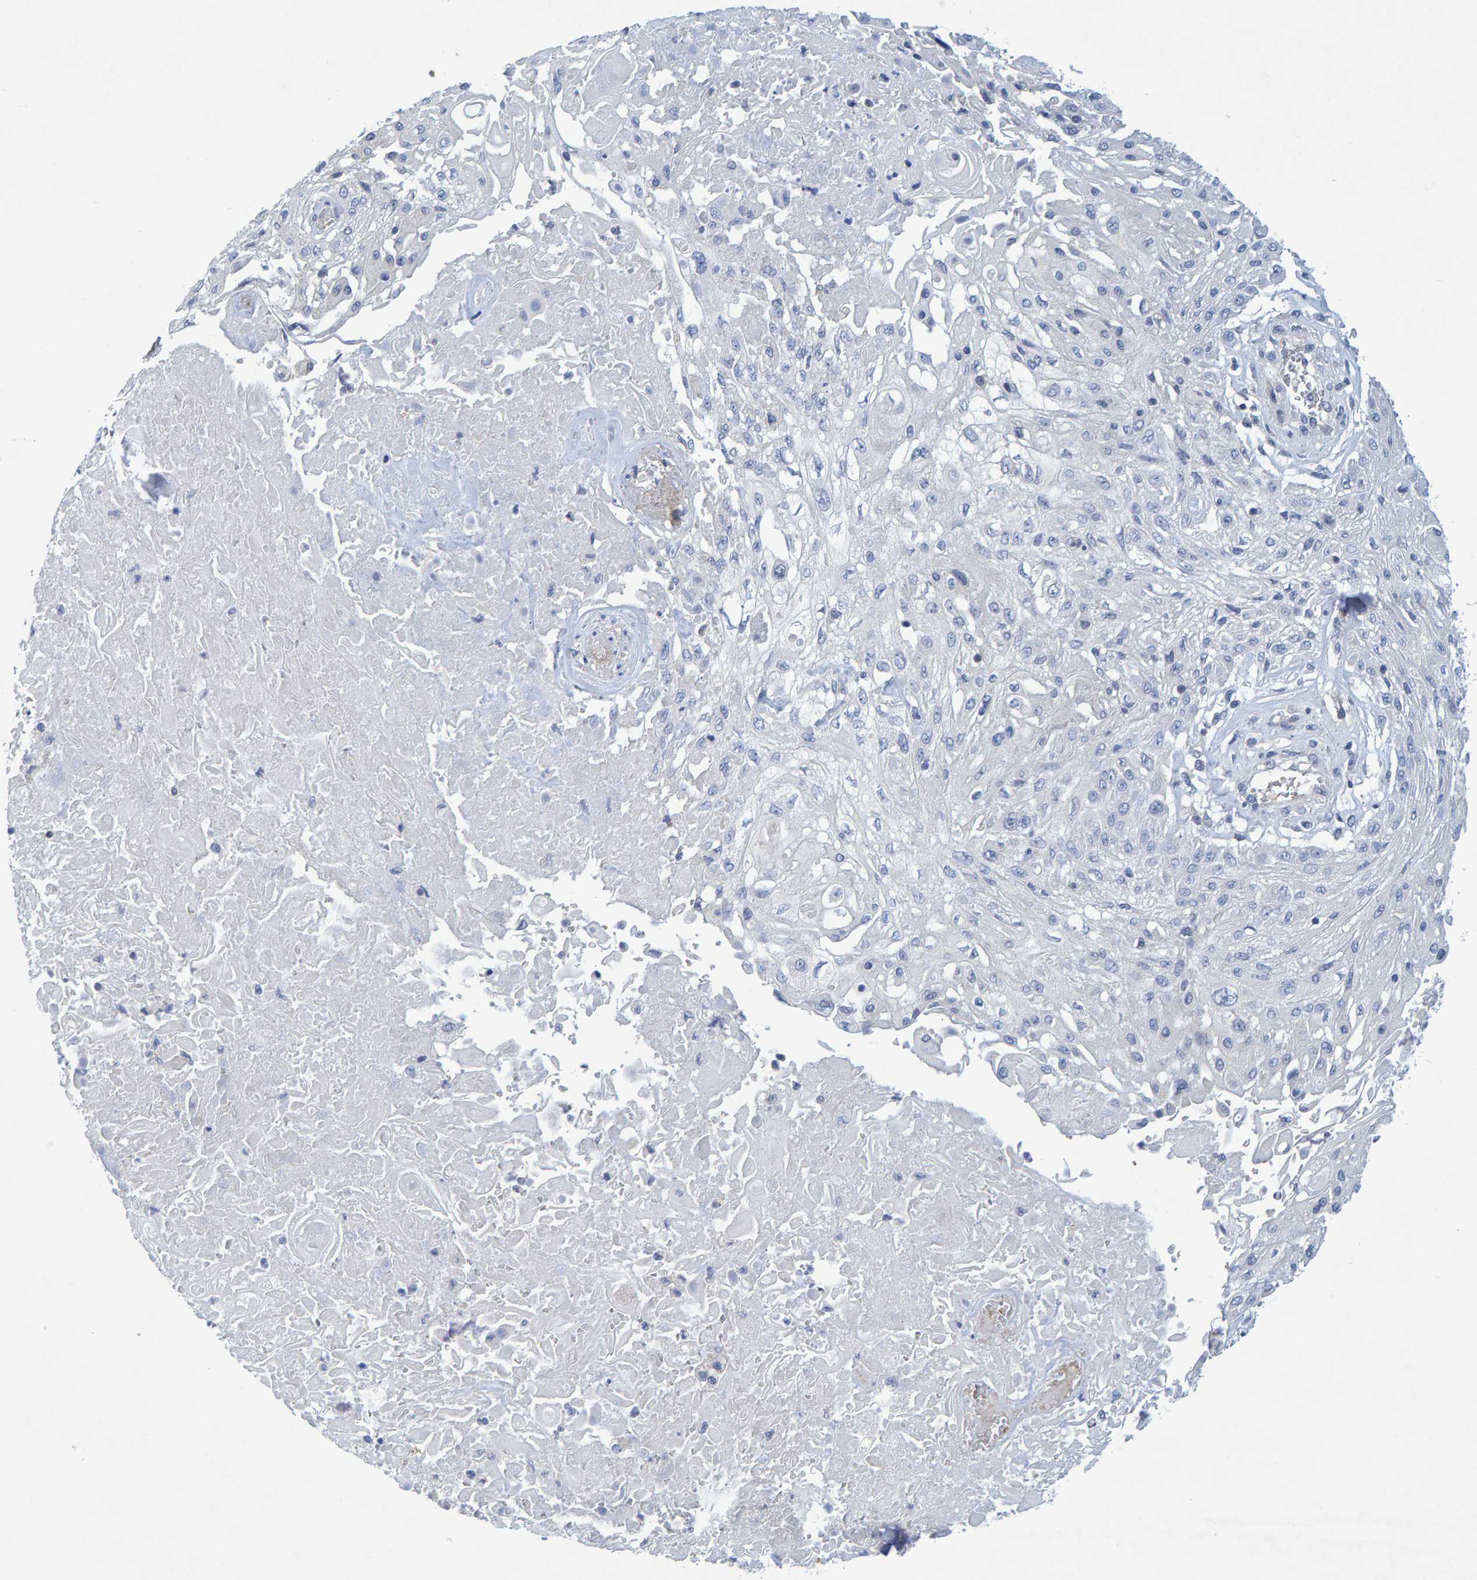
{"staining": {"intensity": "negative", "quantity": "none", "location": "none"}, "tissue": "skin cancer", "cell_type": "Tumor cells", "image_type": "cancer", "snomed": [{"axis": "morphology", "description": "Squamous cell carcinoma, NOS"}, {"axis": "topography", "description": "Skin"}], "caption": "There is no significant expression in tumor cells of skin cancer (squamous cell carcinoma).", "gene": "ALAD", "patient": {"sex": "male", "age": 75}}